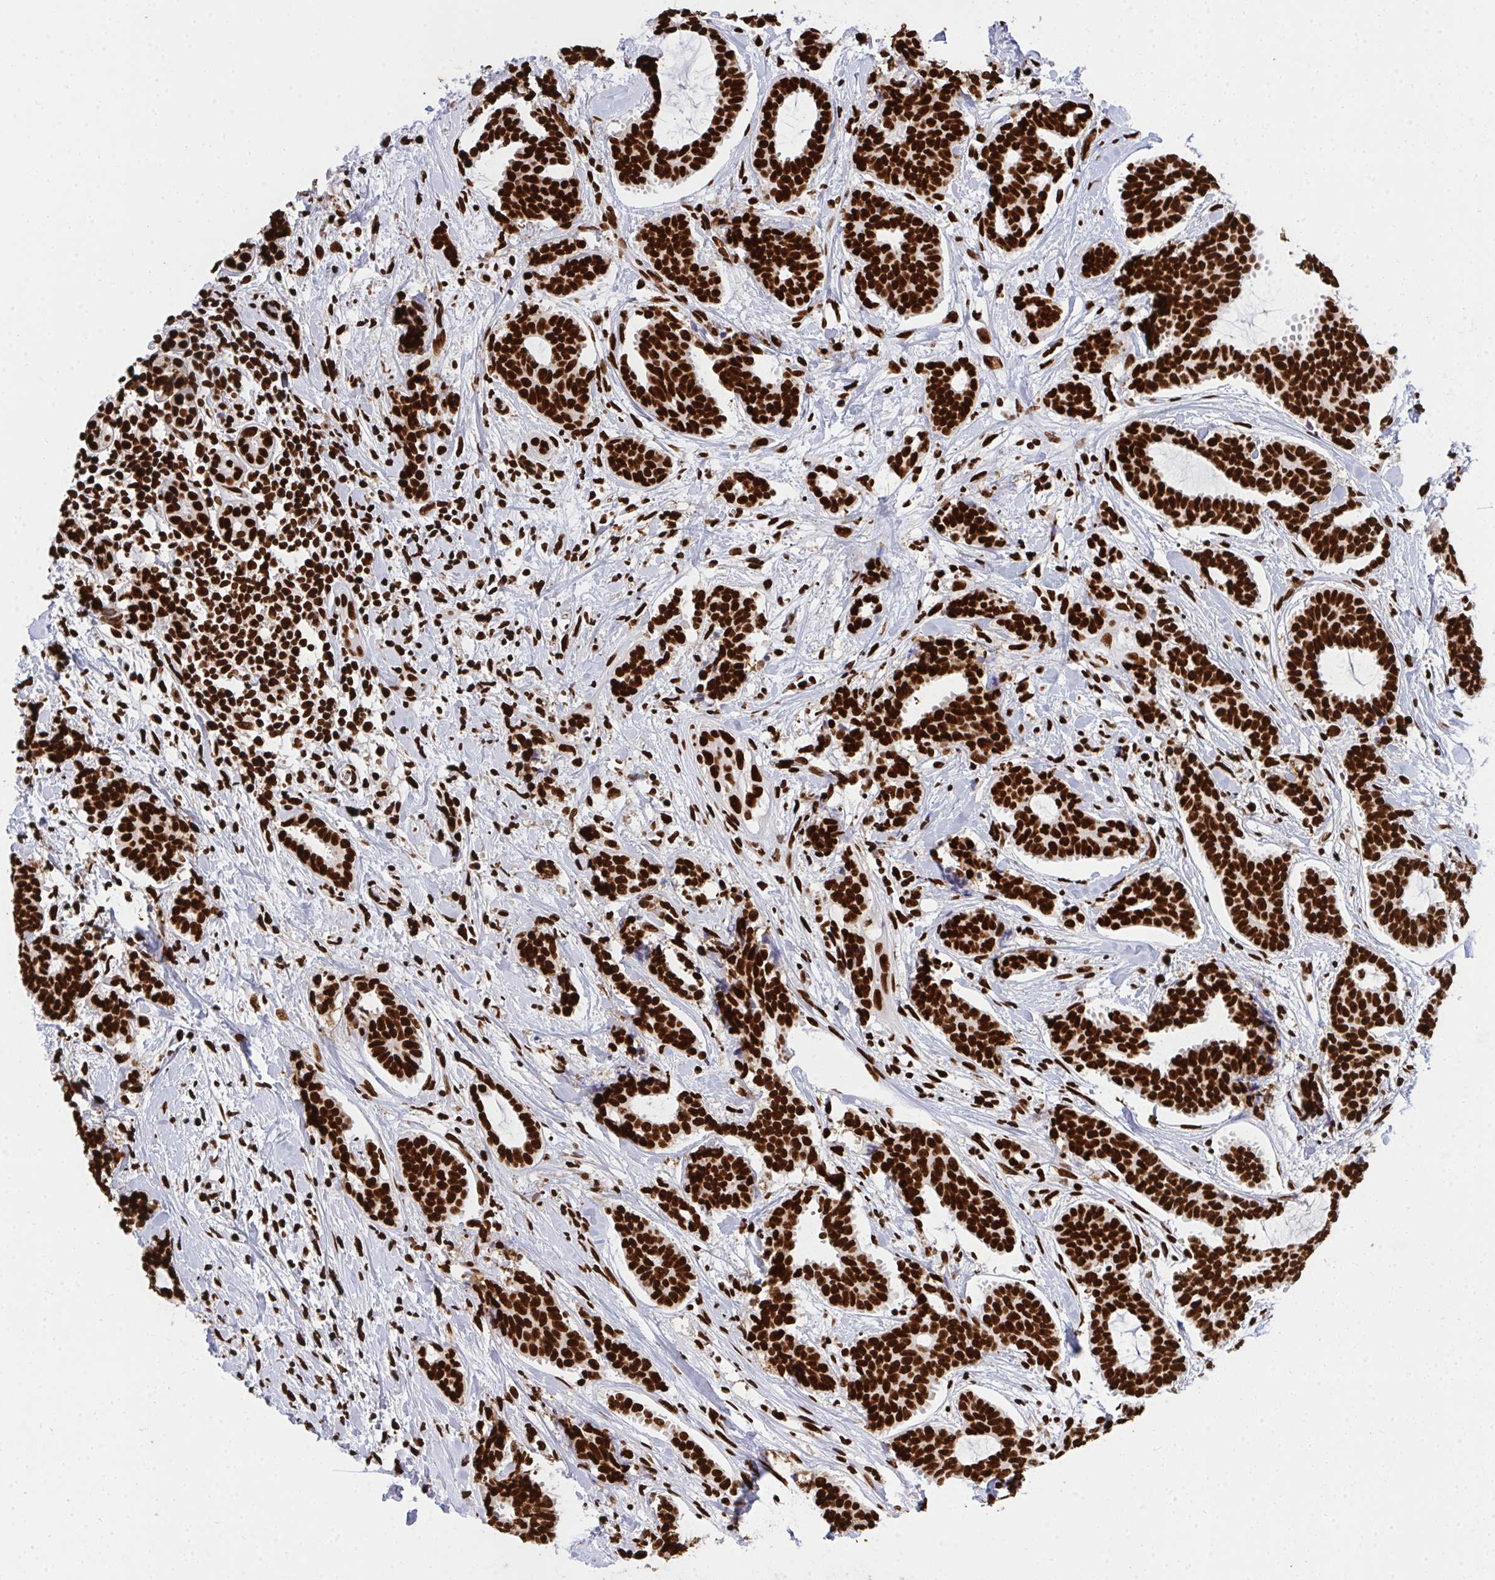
{"staining": {"intensity": "strong", "quantity": ">75%", "location": "nuclear"}, "tissue": "breast cancer", "cell_type": "Tumor cells", "image_type": "cancer", "snomed": [{"axis": "morphology", "description": "Intraductal carcinoma, in situ"}, {"axis": "morphology", "description": "Duct carcinoma"}, {"axis": "morphology", "description": "Lobular carcinoma, in situ"}, {"axis": "topography", "description": "Breast"}], "caption": "This image exhibits immunohistochemistry staining of lobular carcinoma in situ (breast), with high strong nuclear expression in about >75% of tumor cells.", "gene": "HNRNPL", "patient": {"sex": "female", "age": 44}}